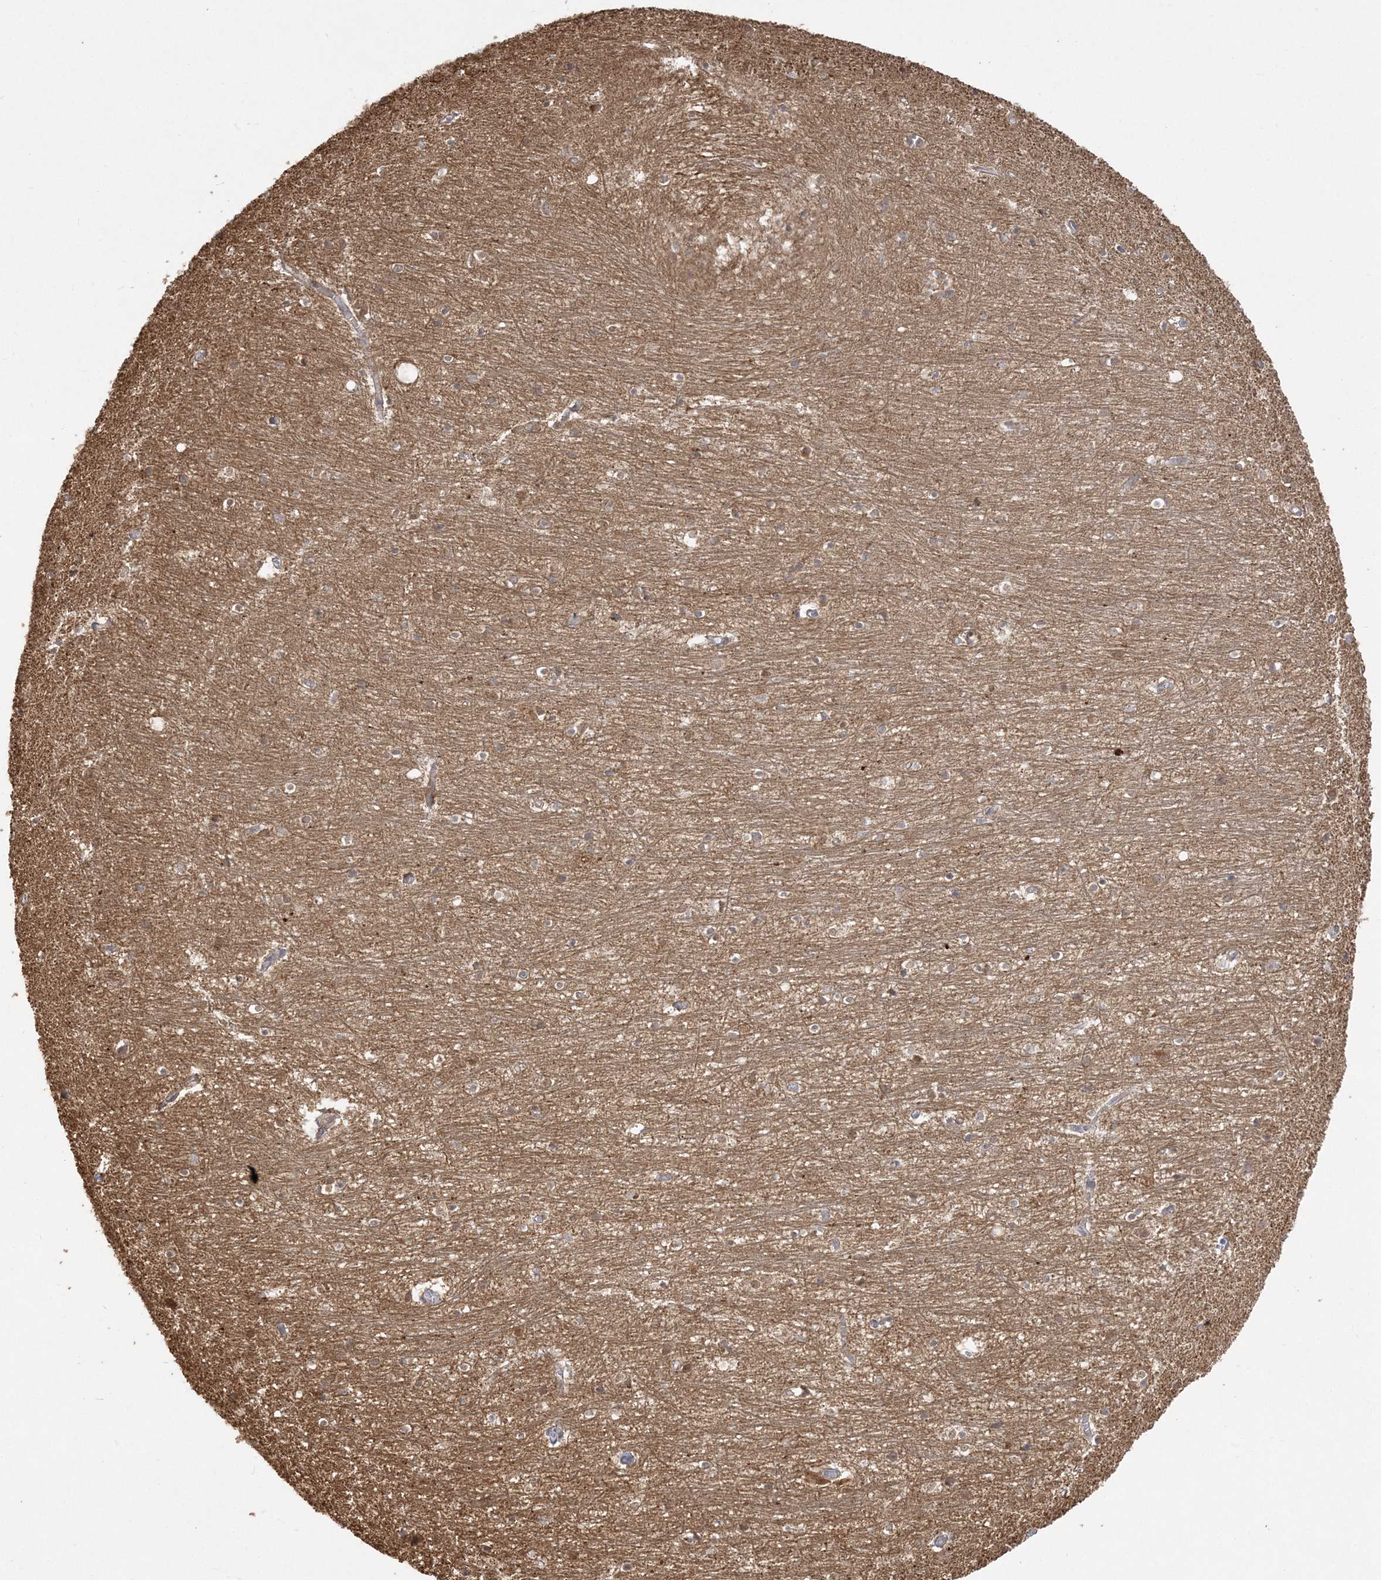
{"staining": {"intensity": "moderate", "quantity": "<25%", "location": "cytoplasmic/membranous"}, "tissue": "hippocampus", "cell_type": "Glial cells", "image_type": "normal", "snomed": [{"axis": "morphology", "description": "Normal tissue, NOS"}, {"axis": "topography", "description": "Hippocampus"}], "caption": "The image displays a brown stain indicating the presence of a protein in the cytoplasmic/membranous of glial cells in hippocampus.", "gene": "ZC3H6", "patient": {"sex": "female", "age": 64}}